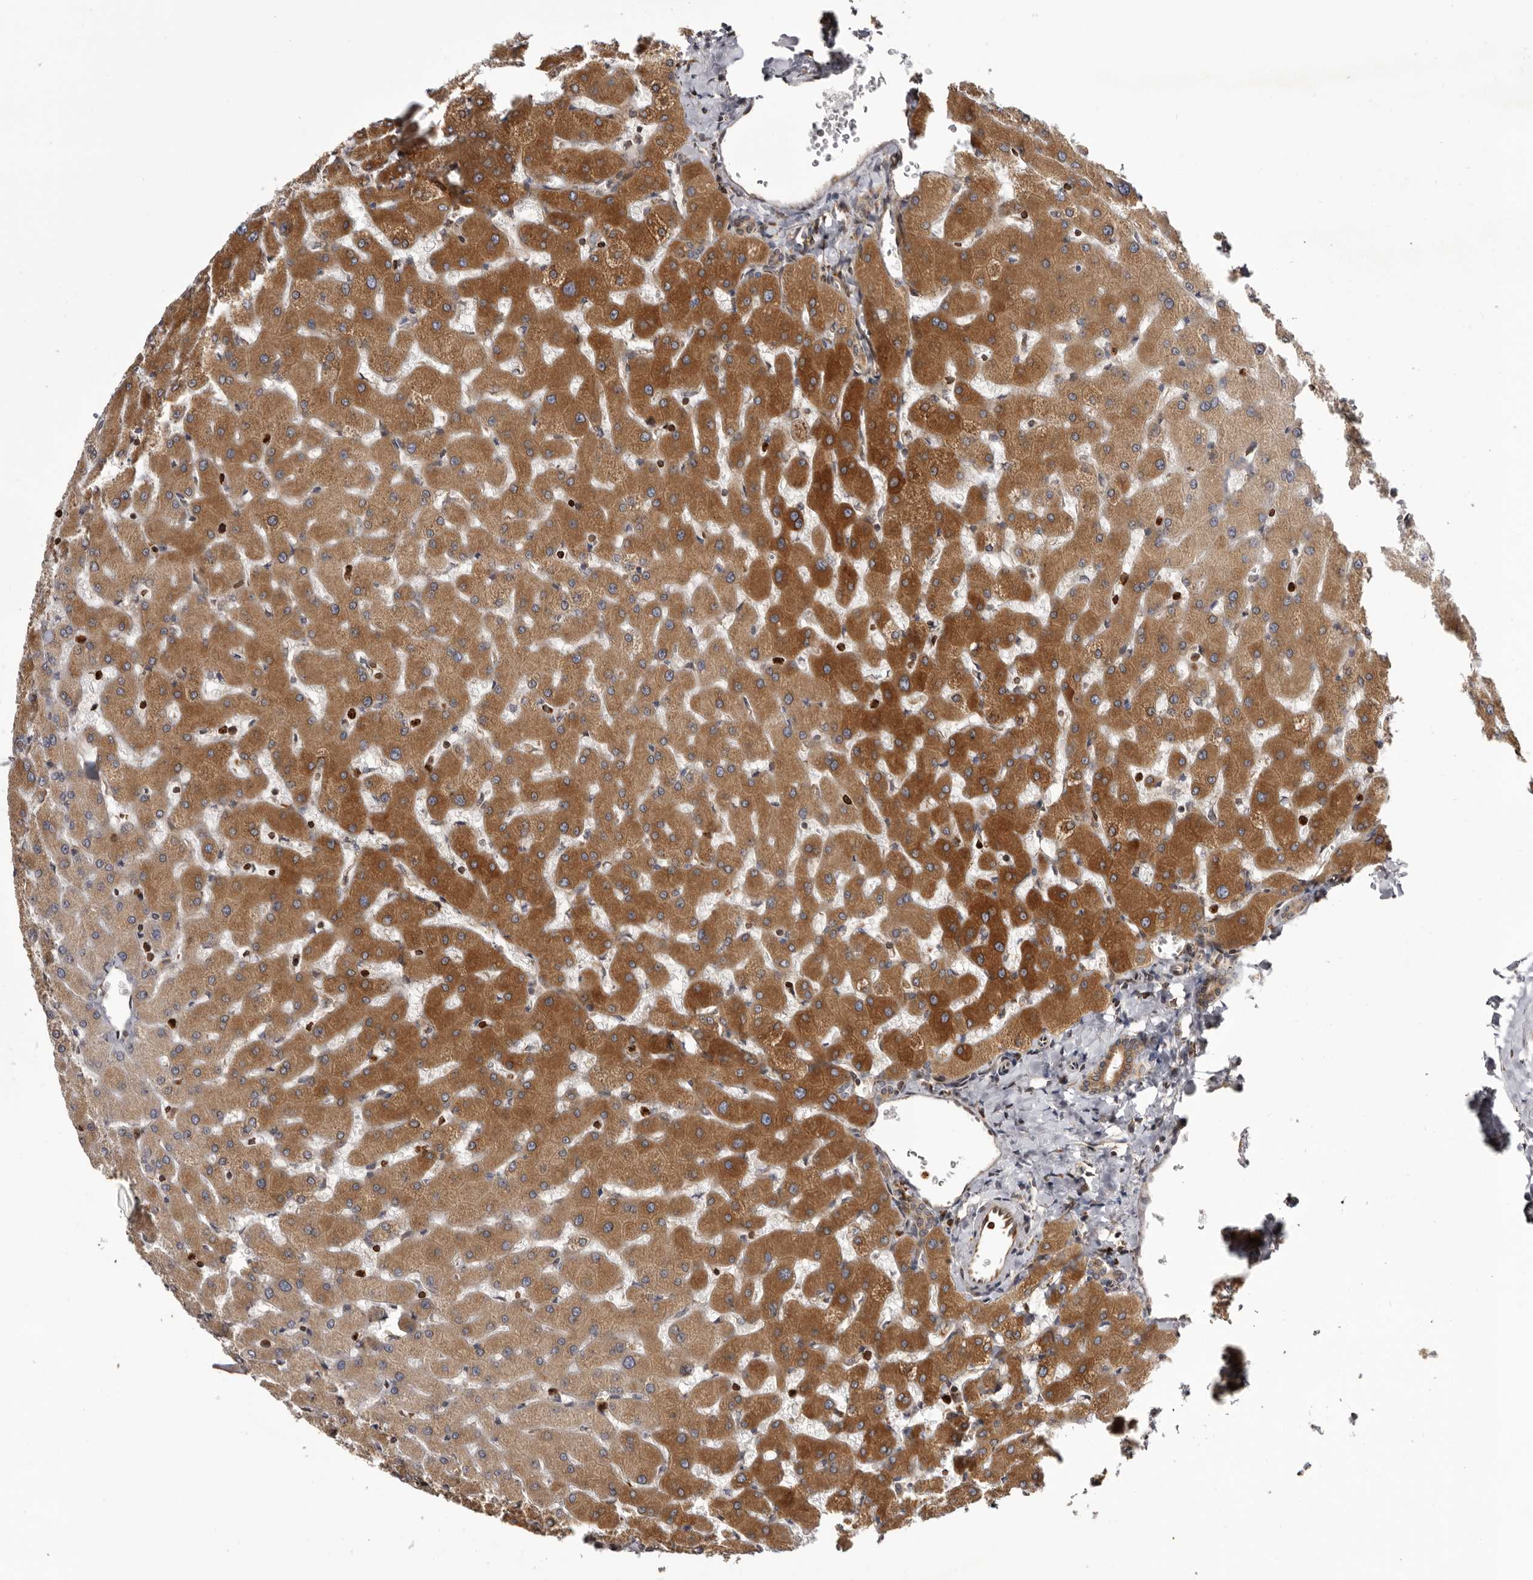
{"staining": {"intensity": "moderate", "quantity": ">75%", "location": "cytoplasmic/membranous"}, "tissue": "liver", "cell_type": "Cholangiocytes", "image_type": "normal", "snomed": [{"axis": "morphology", "description": "Normal tissue, NOS"}, {"axis": "topography", "description": "Liver"}], "caption": "Protein expression analysis of unremarkable human liver reveals moderate cytoplasmic/membranous positivity in approximately >75% of cholangiocytes. The protein is stained brown, and the nuclei are stained in blue (DAB IHC with brightfield microscopy, high magnification).", "gene": "C4orf3", "patient": {"sex": "female", "age": 63}}